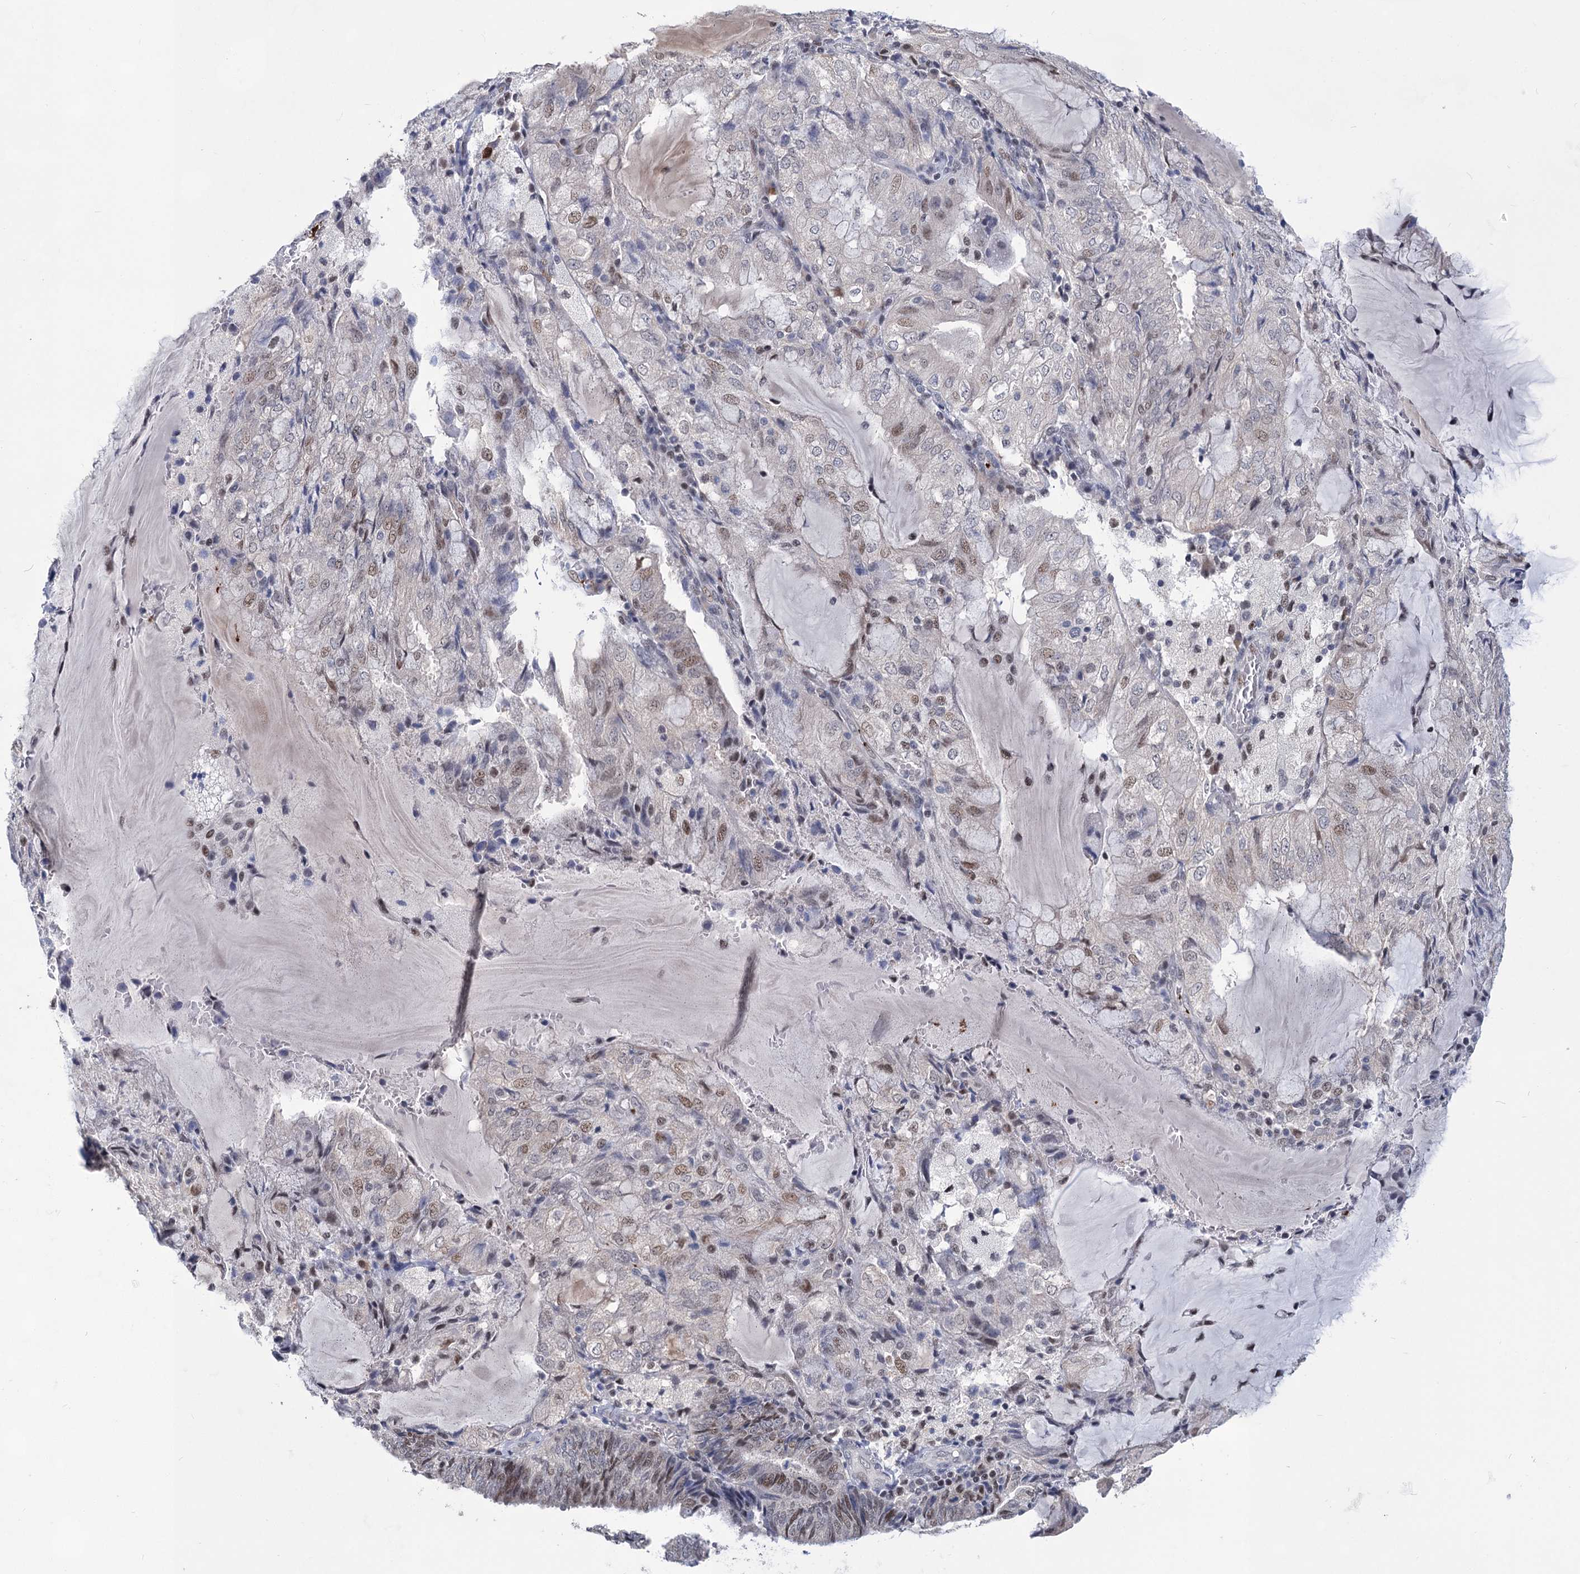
{"staining": {"intensity": "moderate", "quantity": "<25%", "location": "nuclear"}, "tissue": "endometrial cancer", "cell_type": "Tumor cells", "image_type": "cancer", "snomed": [{"axis": "morphology", "description": "Adenocarcinoma, NOS"}, {"axis": "topography", "description": "Endometrium"}], "caption": "High-power microscopy captured an immunohistochemistry (IHC) micrograph of adenocarcinoma (endometrial), revealing moderate nuclear expression in about <25% of tumor cells. (Brightfield microscopy of DAB IHC at high magnification).", "gene": "MON2", "patient": {"sex": "female", "age": 81}}